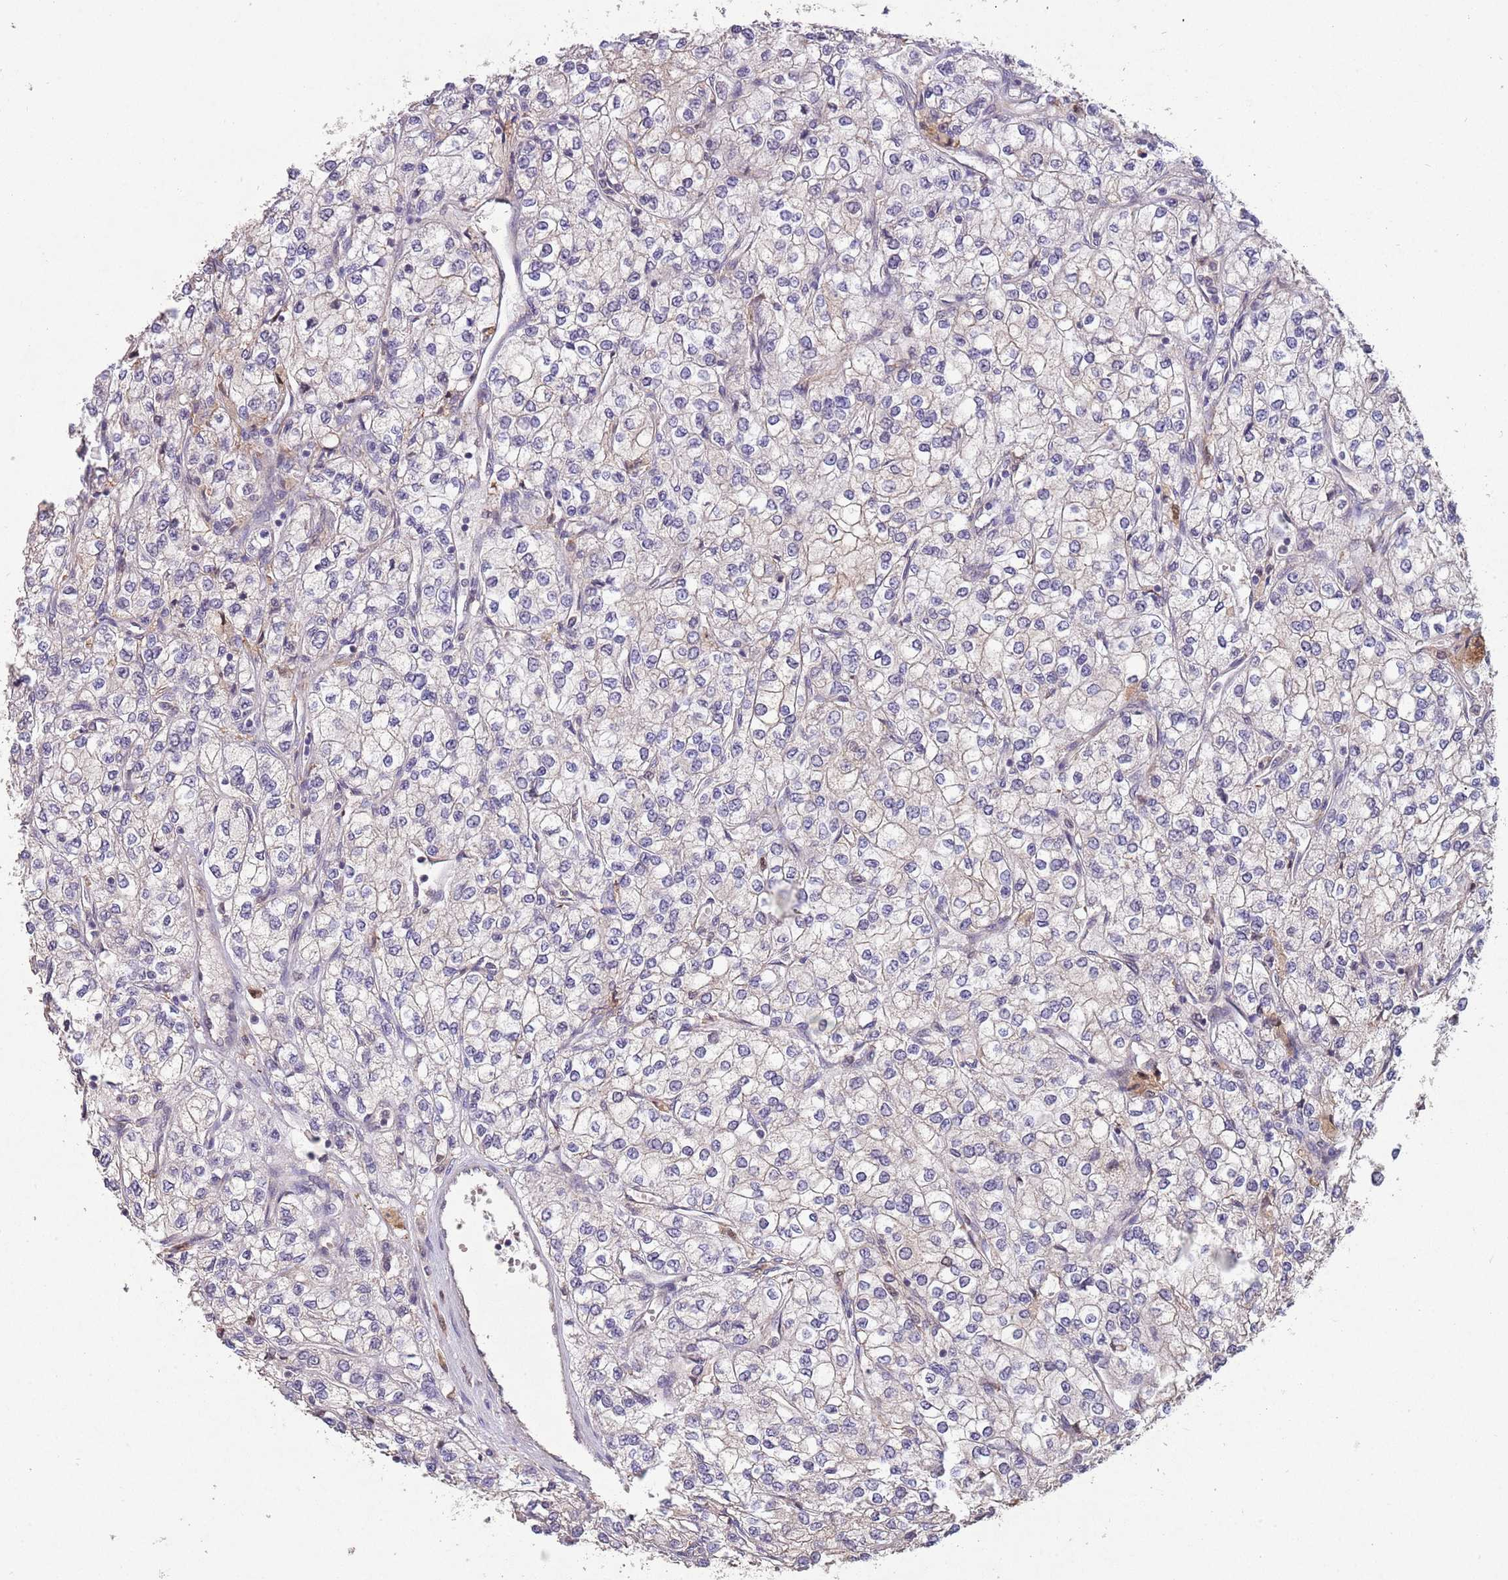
{"staining": {"intensity": "negative", "quantity": "none", "location": "none"}, "tissue": "renal cancer", "cell_type": "Tumor cells", "image_type": "cancer", "snomed": [{"axis": "morphology", "description": "Adenocarcinoma, NOS"}, {"axis": "topography", "description": "Kidney"}], "caption": "High magnification brightfield microscopy of renal adenocarcinoma stained with DAB (3,3'-diaminobenzidine) (brown) and counterstained with hematoxylin (blue): tumor cells show no significant staining.", "gene": "ZNF639", "patient": {"sex": "male", "age": 80}}